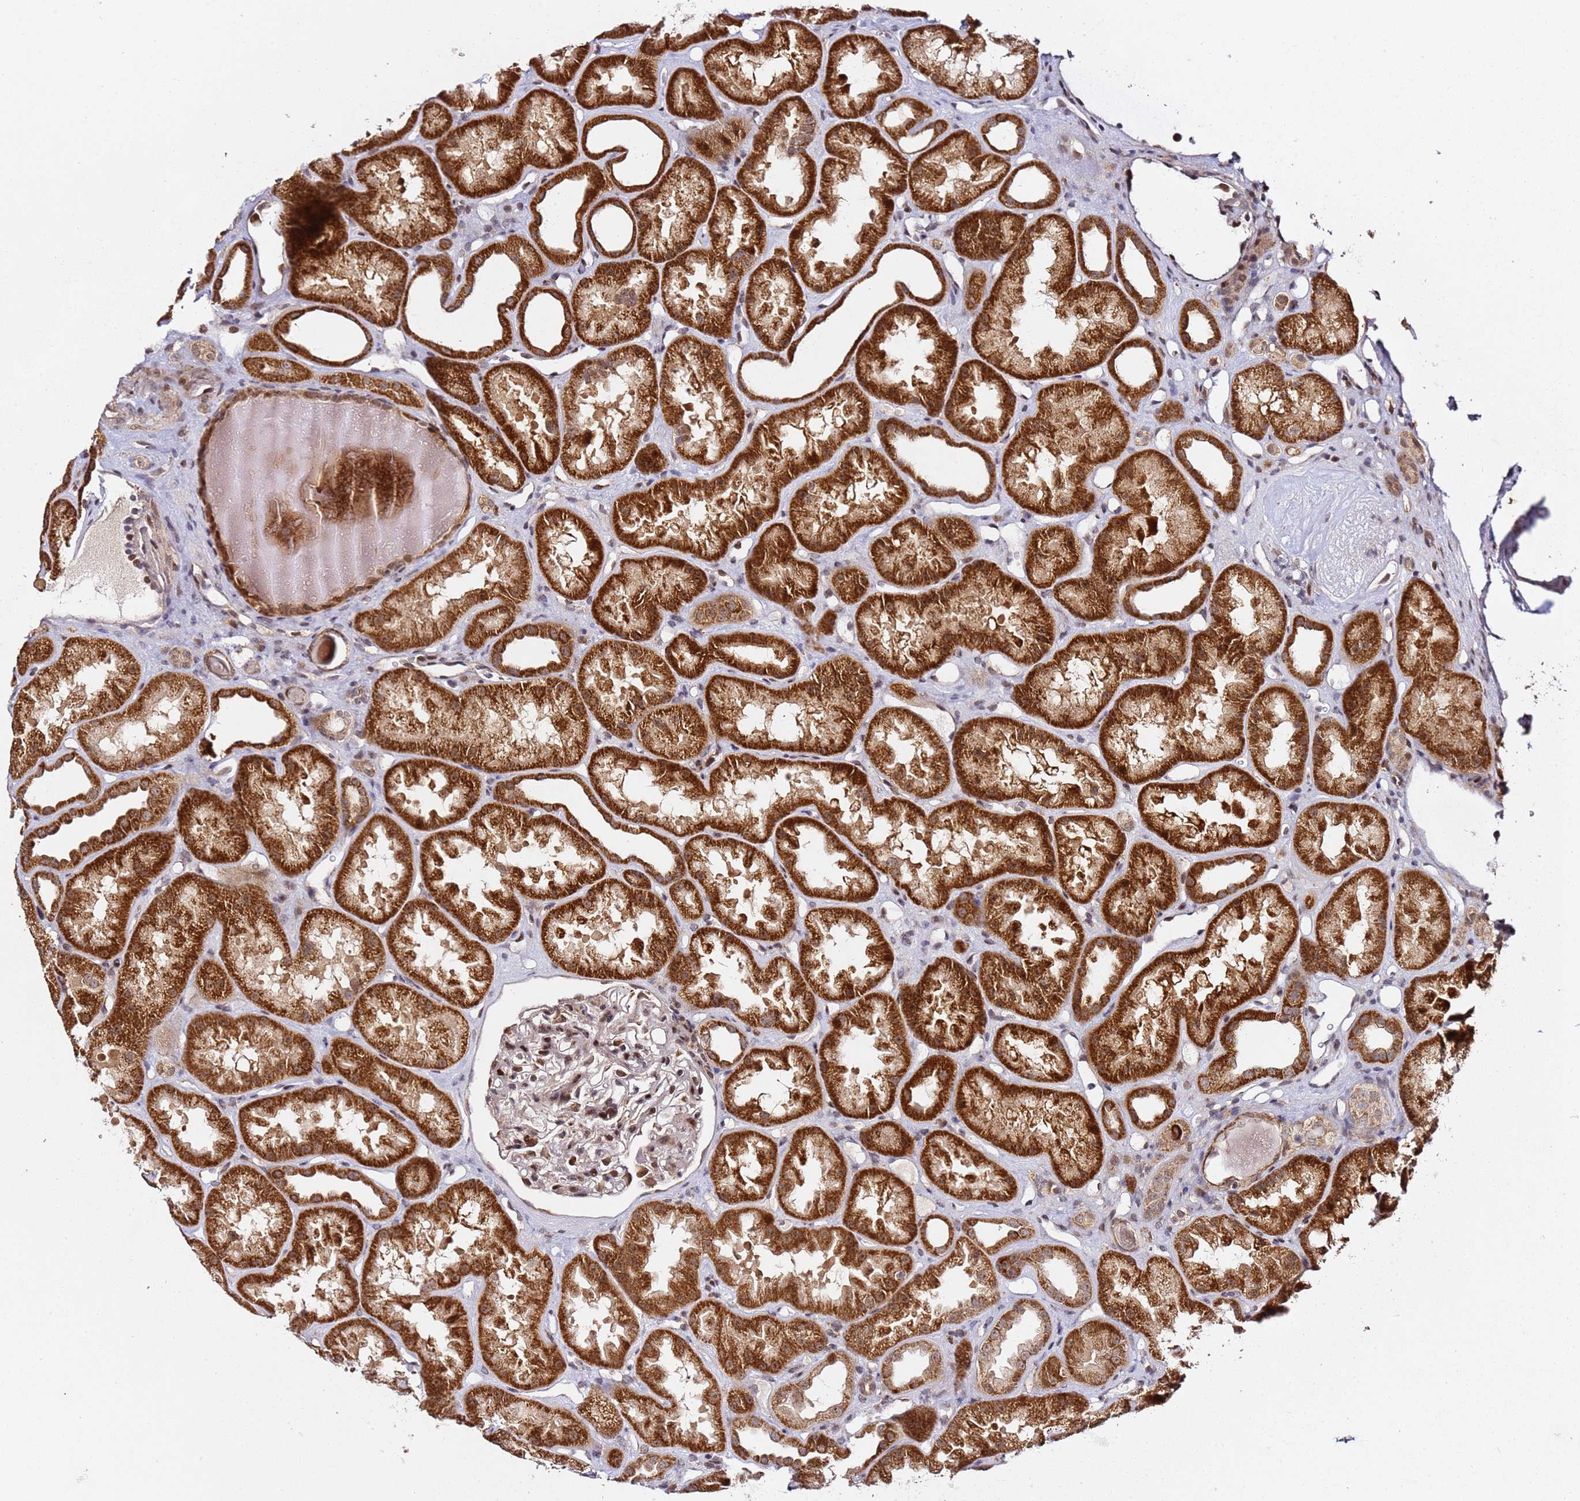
{"staining": {"intensity": "moderate", "quantity": ">75%", "location": "nuclear"}, "tissue": "kidney", "cell_type": "Cells in glomeruli", "image_type": "normal", "snomed": [{"axis": "morphology", "description": "Normal tissue, NOS"}, {"axis": "topography", "description": "Kidney"}], "caption": "IHC histopathology image of unremarkable kidney: kidney stained using IHC shows medium levels of moderate protein expression localized specifically in the nuclear of cells in glomeruli, appearing as a nuclear brown color.", "gene": "TP53AIP1", "patient": {"sex": "male", "age": 61}}